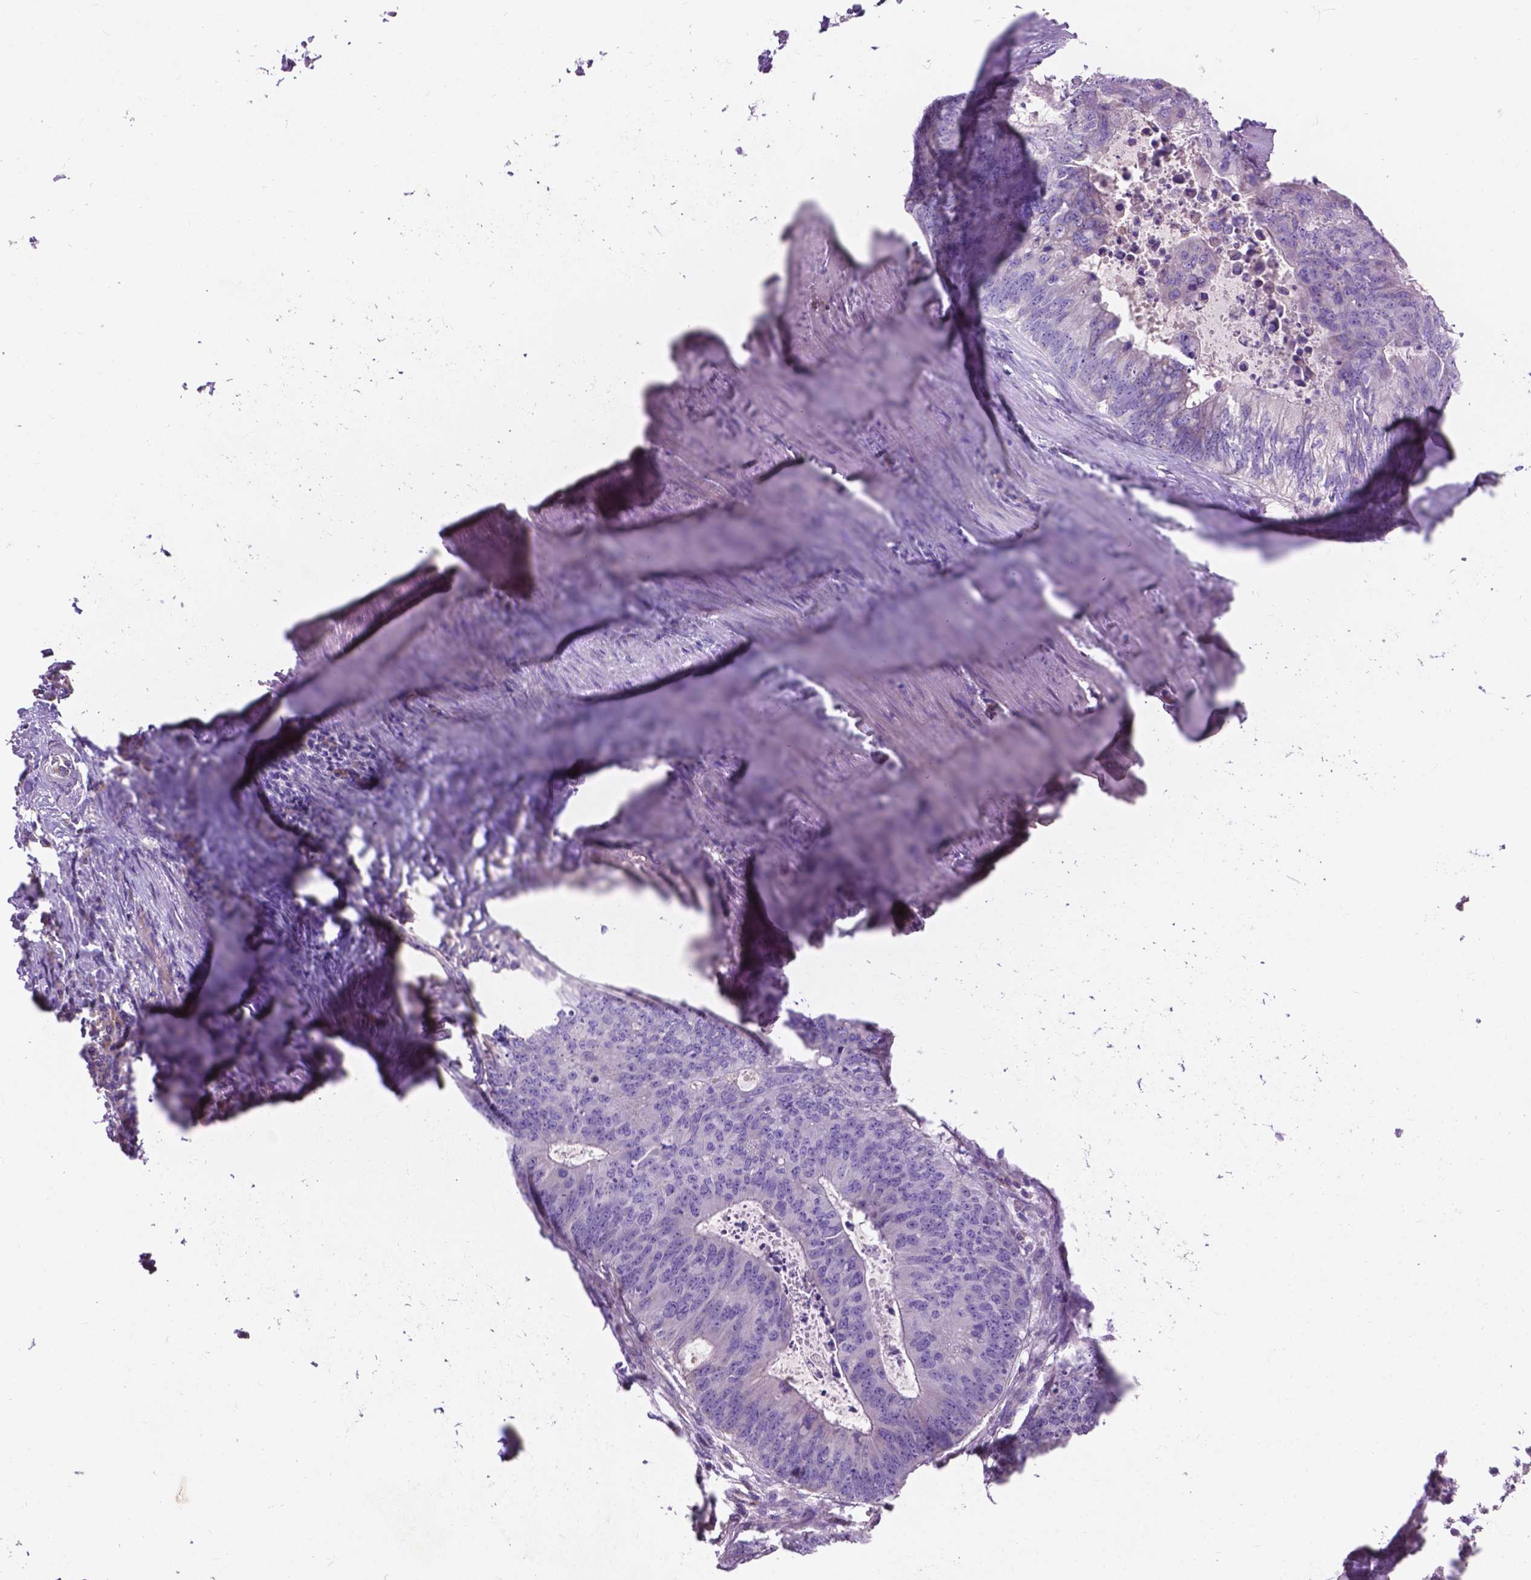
{"staining": {"intensity": "negative", "quantity": "none", "location": "none"}, "tissue": "colorectal cancer", "cell_type": "Tumor cells", "image_type": "cancer", "snomed": [{"axis": "morphology", "description": "Adenocarcinoma, NOS"}, {"axis": "topography", "description": "Colon"}], "caption": "Tumor cells are negative for protein expression in human colorectal cancer.", "gene": "NOXO1", "patient": {"sex": "male", "age": 67}}